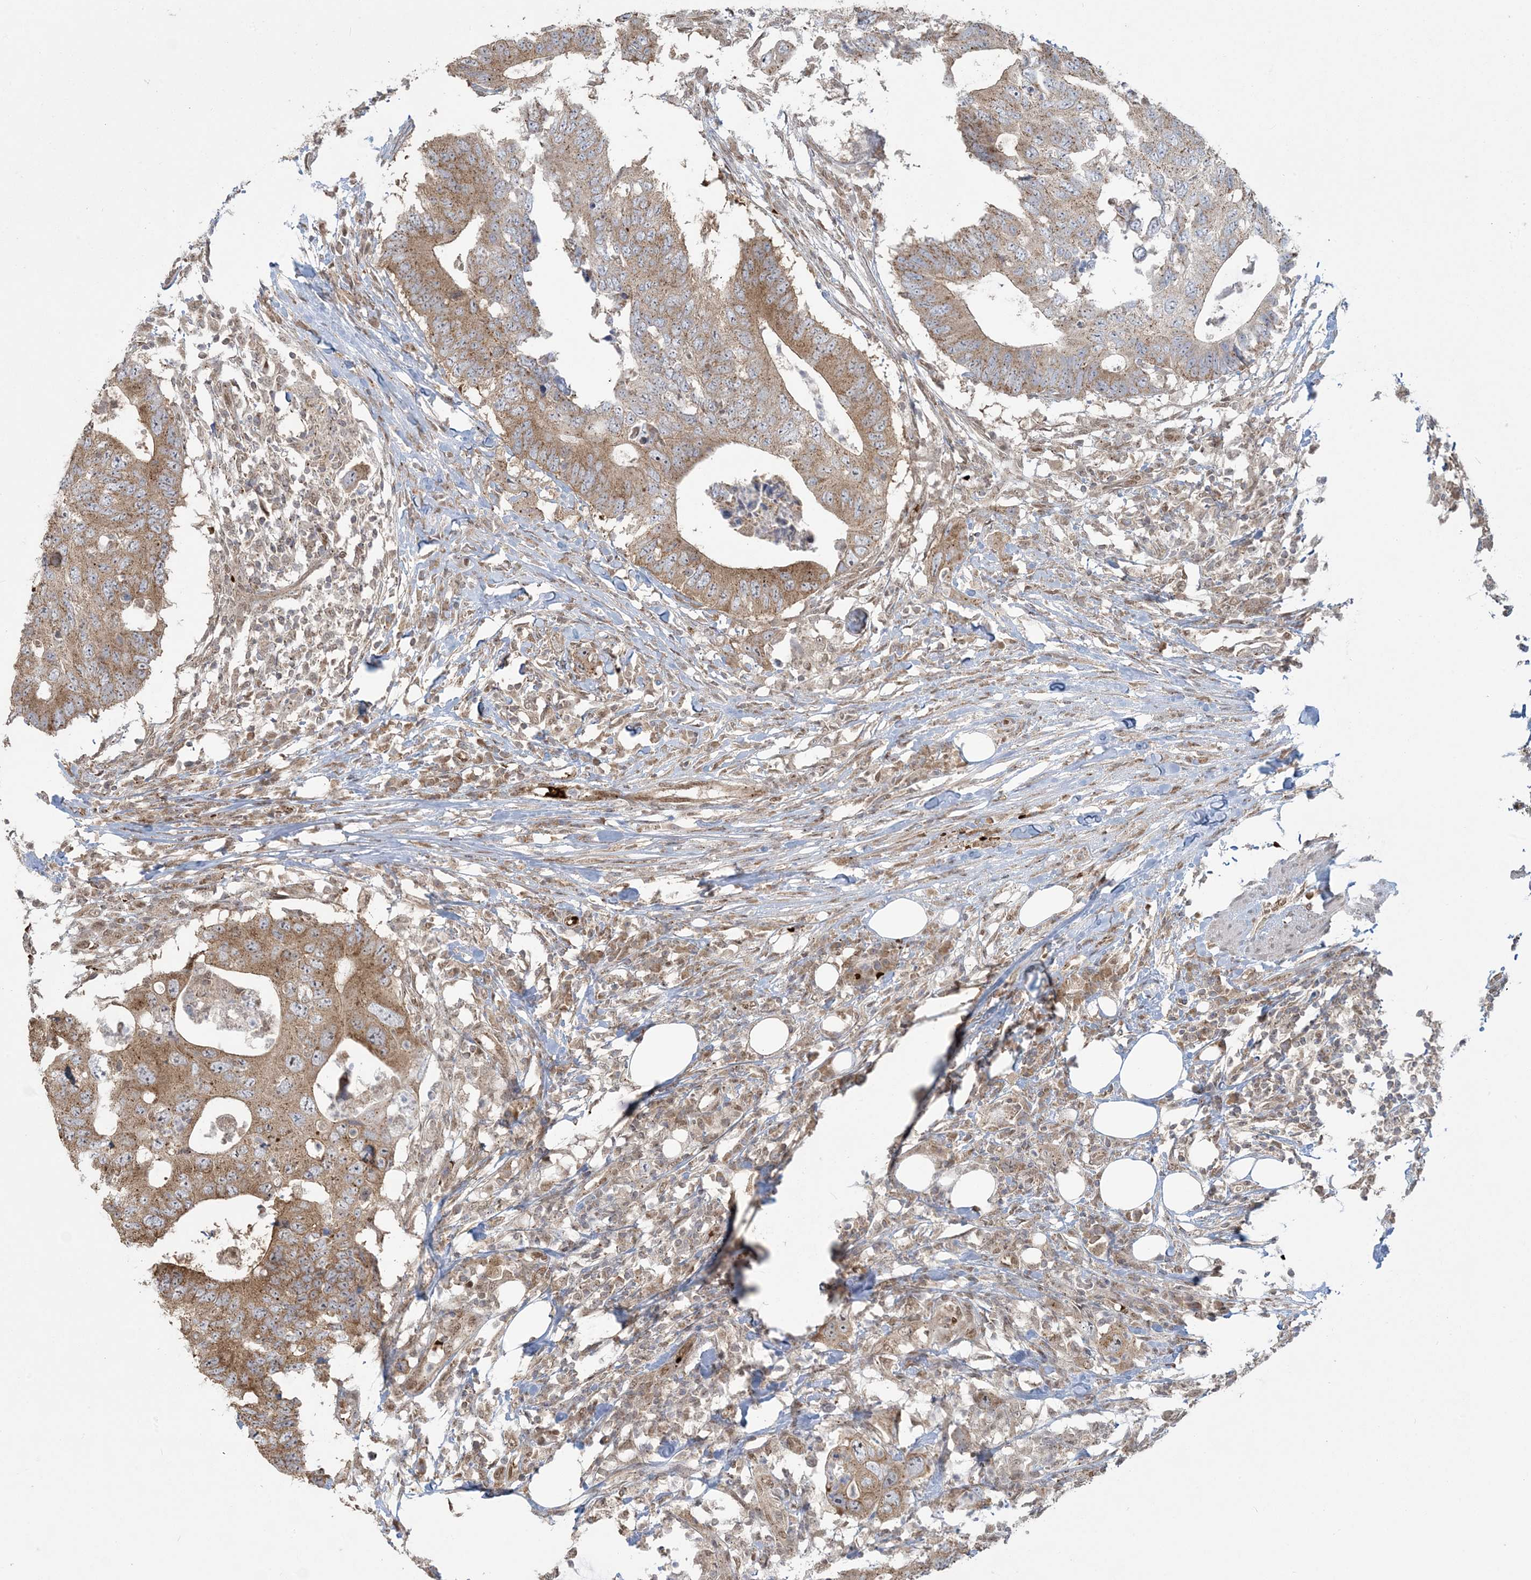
{"staining": {"intensity": "moderate", "quantity": ">75%", "location": "cytoplasmic/membranous"}, "tissue": "colorectal cancer", "cell_type": "Tumor cells", "image_type": "cancer", "snomed": [{"axis": "morphology", "description": "Adenocarcinoma, NOS"}, {"axis": "topography", "description": "Colon"}], "caption": "This histopathology image exhibits adenocarcinoma (colorectal) stained with immunohistochemistry (IHC) to label a protein in brown. The cytoplasmic/membranous of tumor cells show moderate positivity for the protein. Nuclei are counter-stained blue.", "gene": "ABCF3", "patient": {"sex": "male", "age": 71}}